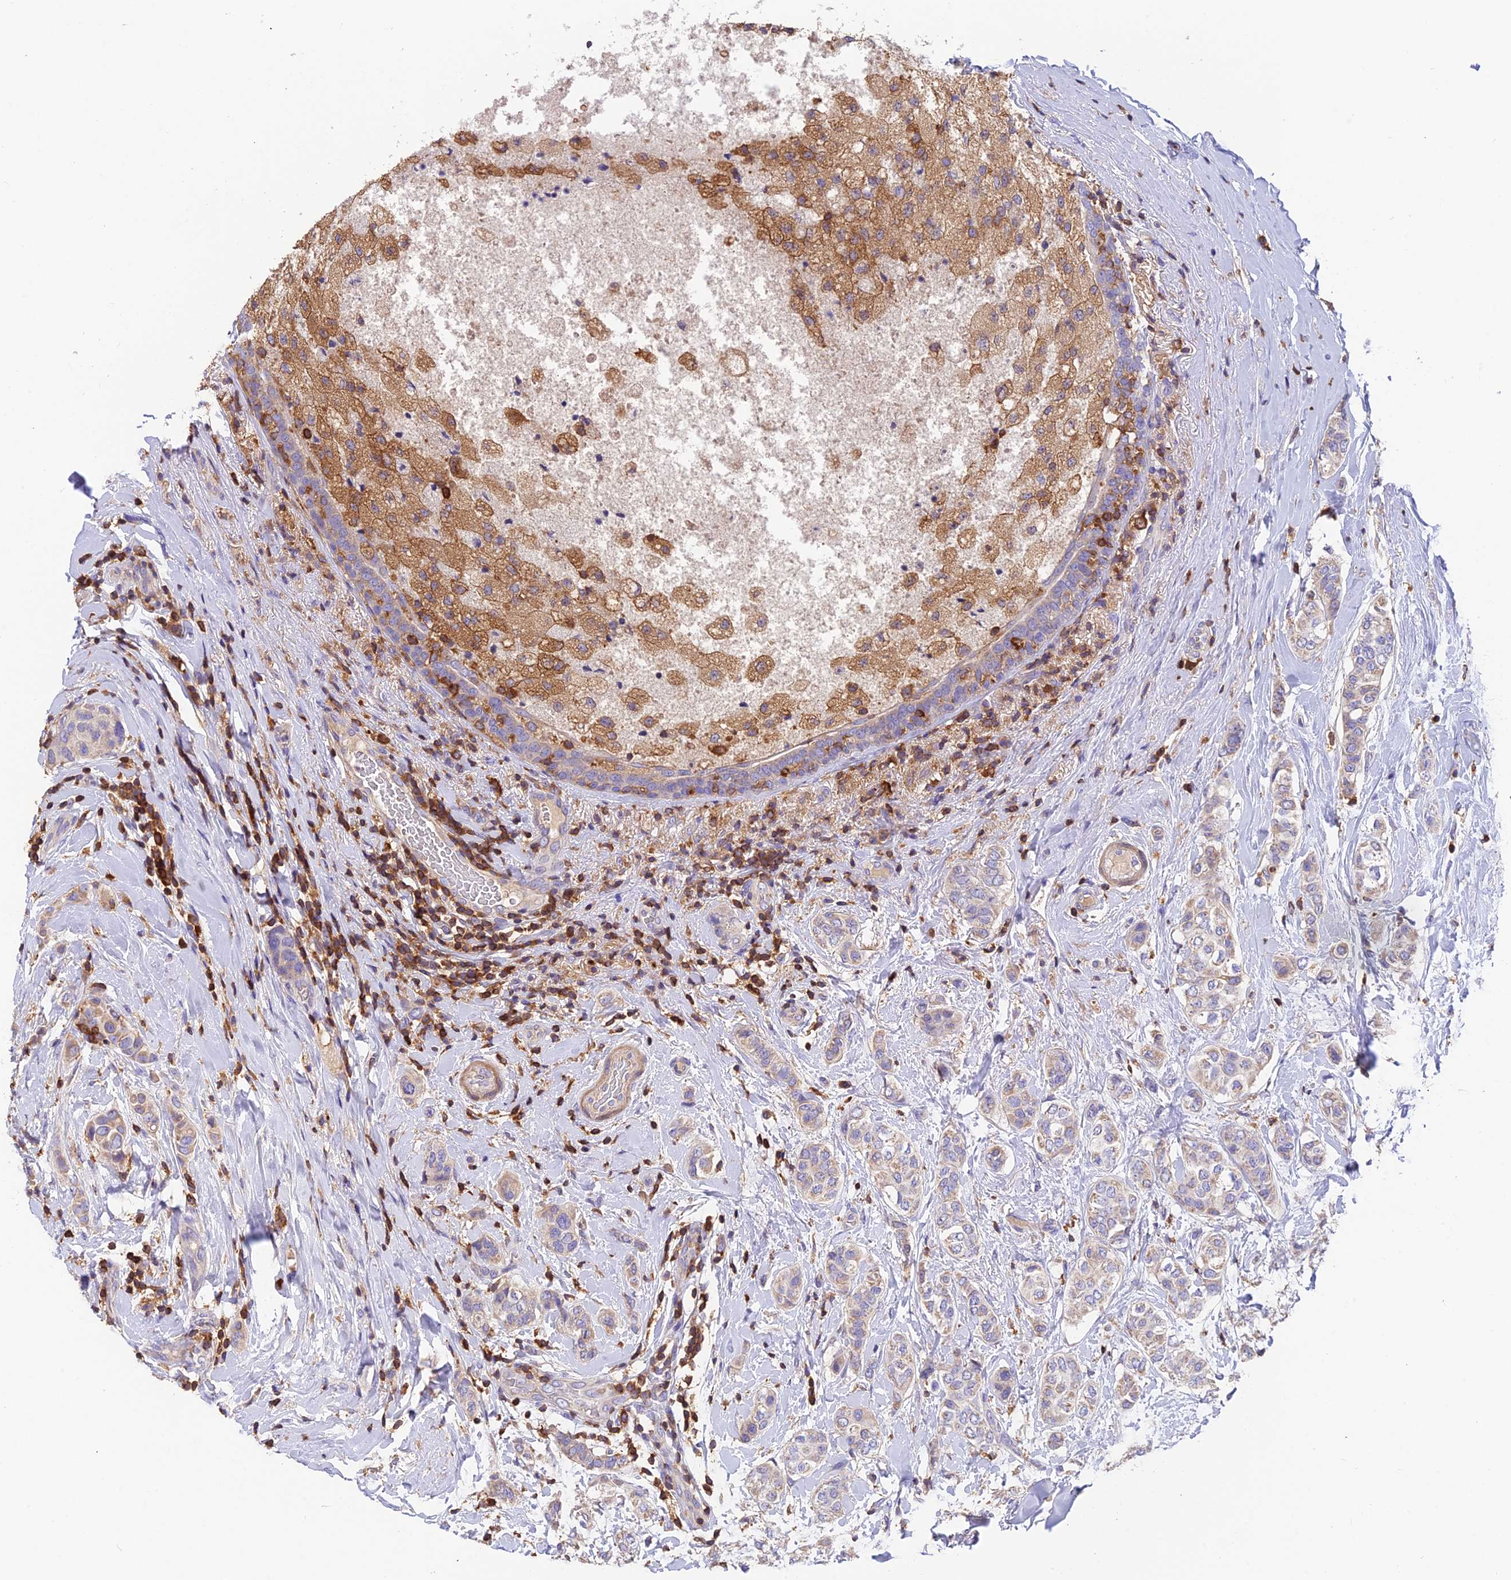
{"staining": {"intensity": "negative", "quantity": "none", "location": "none"}, "tissue": "breast cancer", "cell_type": "Tumor cells", "image_type": "cancer", "snomed": [{"axis": "morphology", "description": "Lobular carcinoma"}, {"axis": "topography", "description": "Breast"}], "caption": "Photomicrograph shows no significant protein expression in tumor cells of lobular carcinoma (breast).", "gene": "LPXN", "patient": {"sex": "female", "age": 51}}